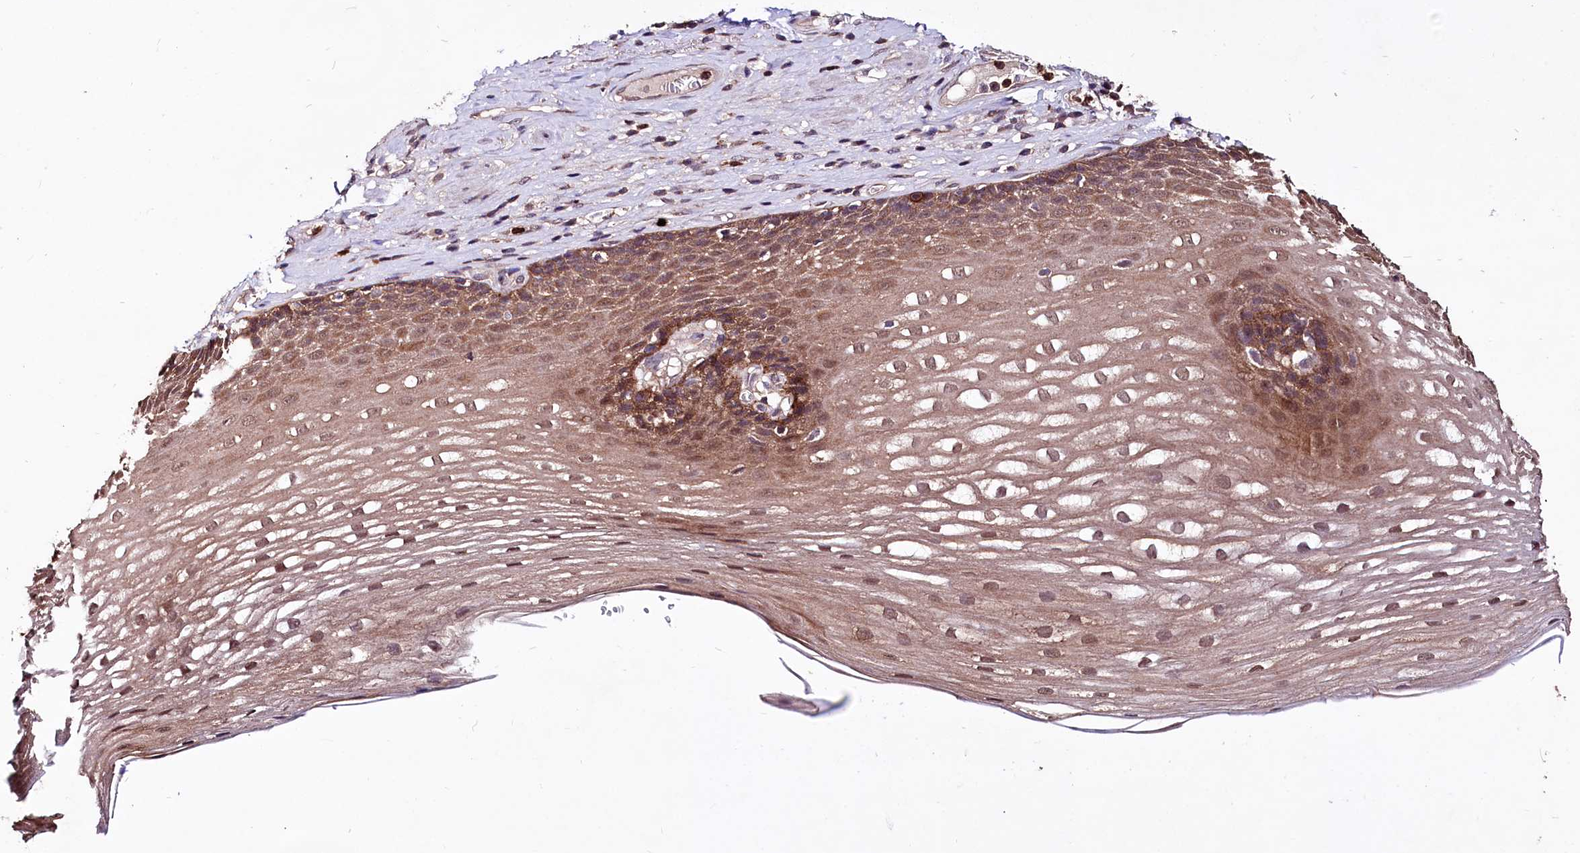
{"staining": {"intensity": "moderate", "quantity": ">75%", "location": "cytoplasmic/membranous,nuclear"}, "tissue": "esophagus", "cell_type": "Squamous epithelial cells", "image_type": "normal", "snomed": [{"axis": "morphology", "description": "Normal tissue, NOS"}, {"axis": "topography", "description": "Esophagus"}], "caption": "Human esophagus stained for a protein (brown) reveals moderate cytoplasmic/membranous,nuclear positive staining in about >75% of squamous epithelial cells.", "gene": "KLRB1", "patient": {"sex": "male", "age": 62}}